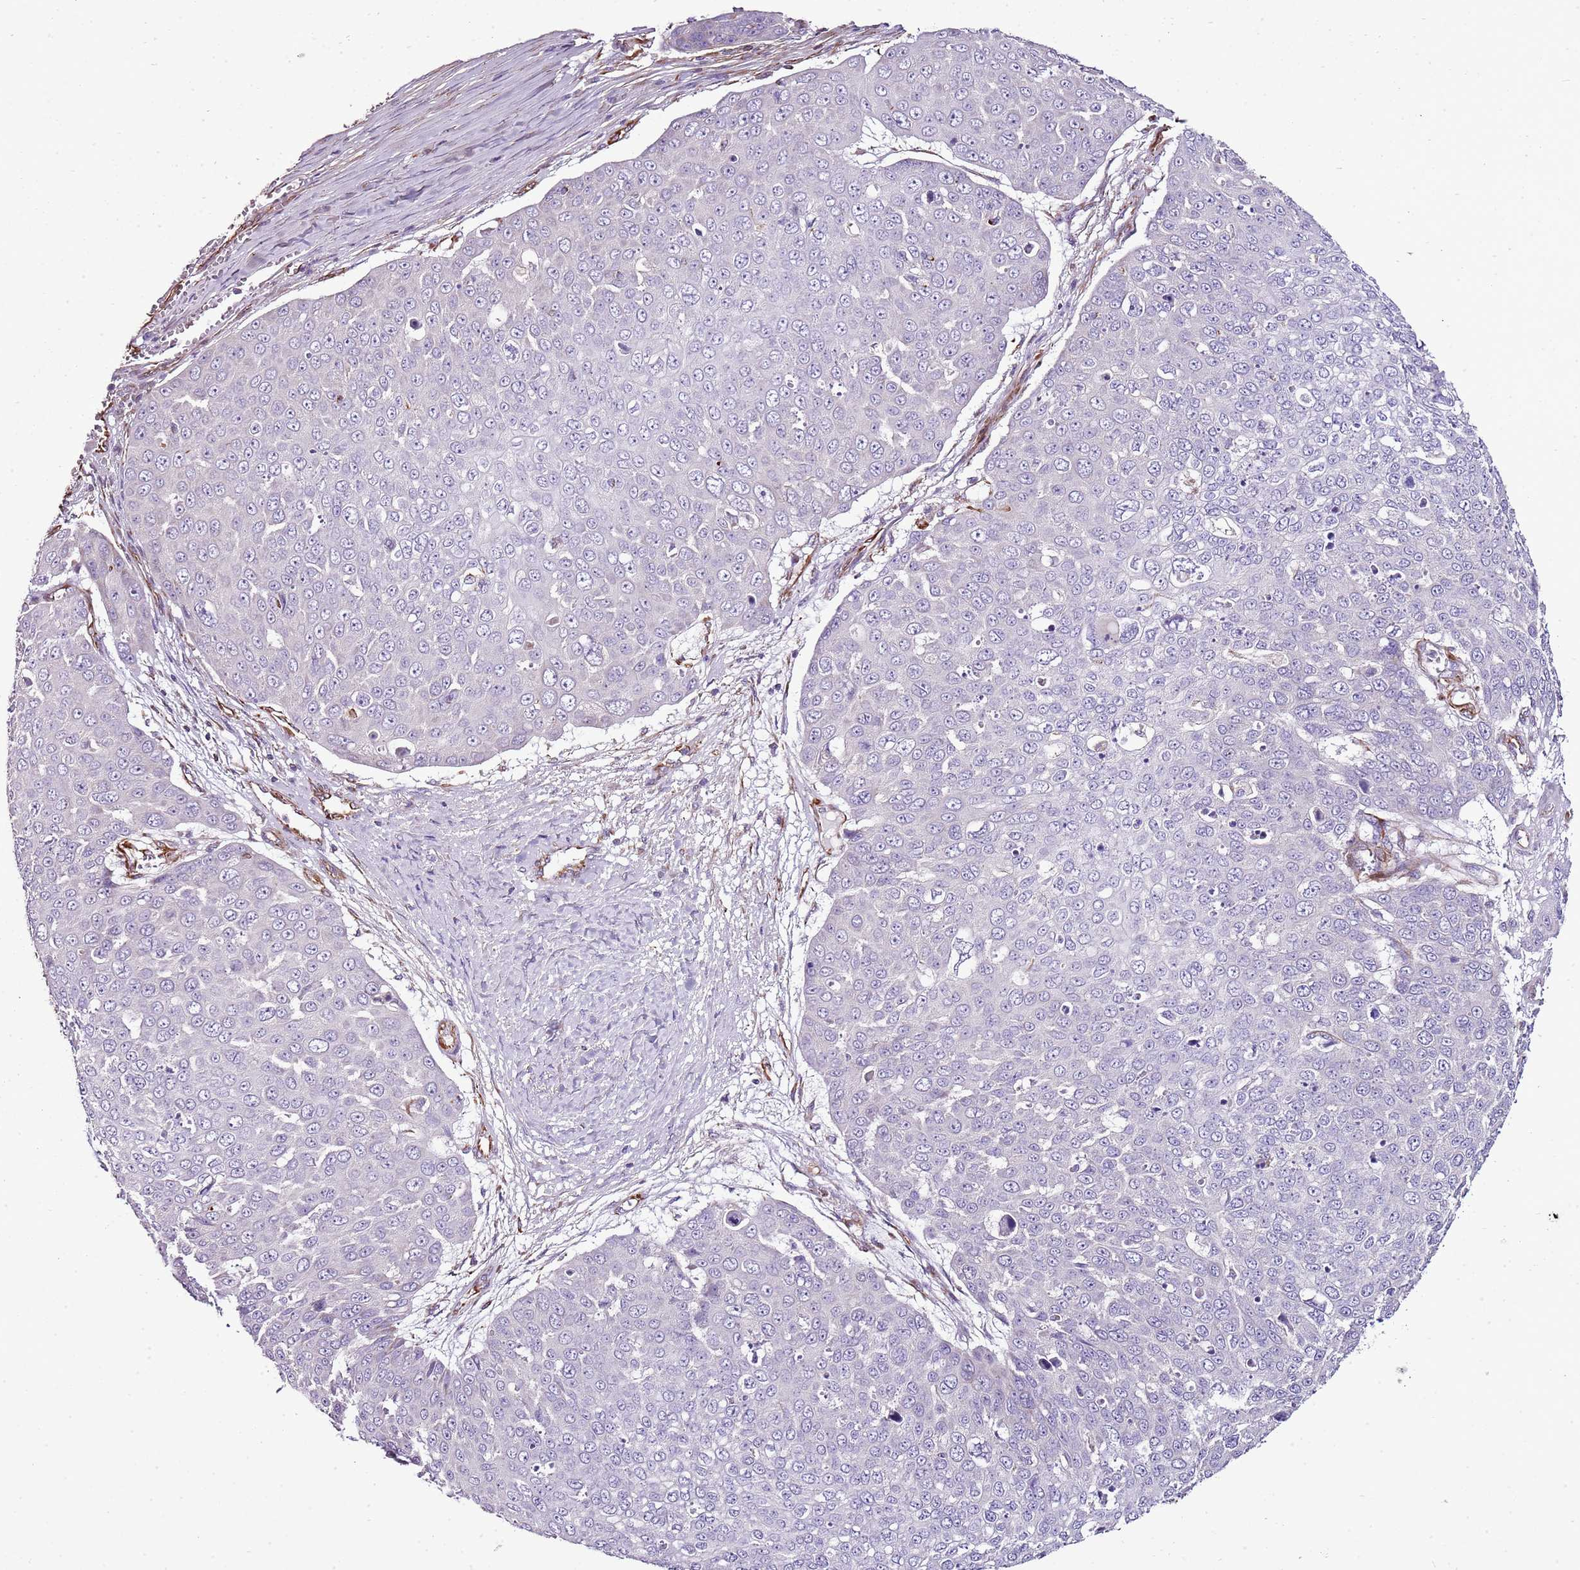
{"staining": {"intensity": "negative", "quantity": "none", "location": "none"}, "tissue": "skin cancer", "cell_type": "Tumor cells", "image_type": "cancer", "snomed": [{"axis": "morphology", "description": "Squamous cell carcinoma, NOS"}, {"axis": "topography", "description": "Skin"}], "caption": "Tumor cells show no significant positivity in skin cancer.", "gene": "ZNF786", "patient": {"sex": "male", "age": 71}}